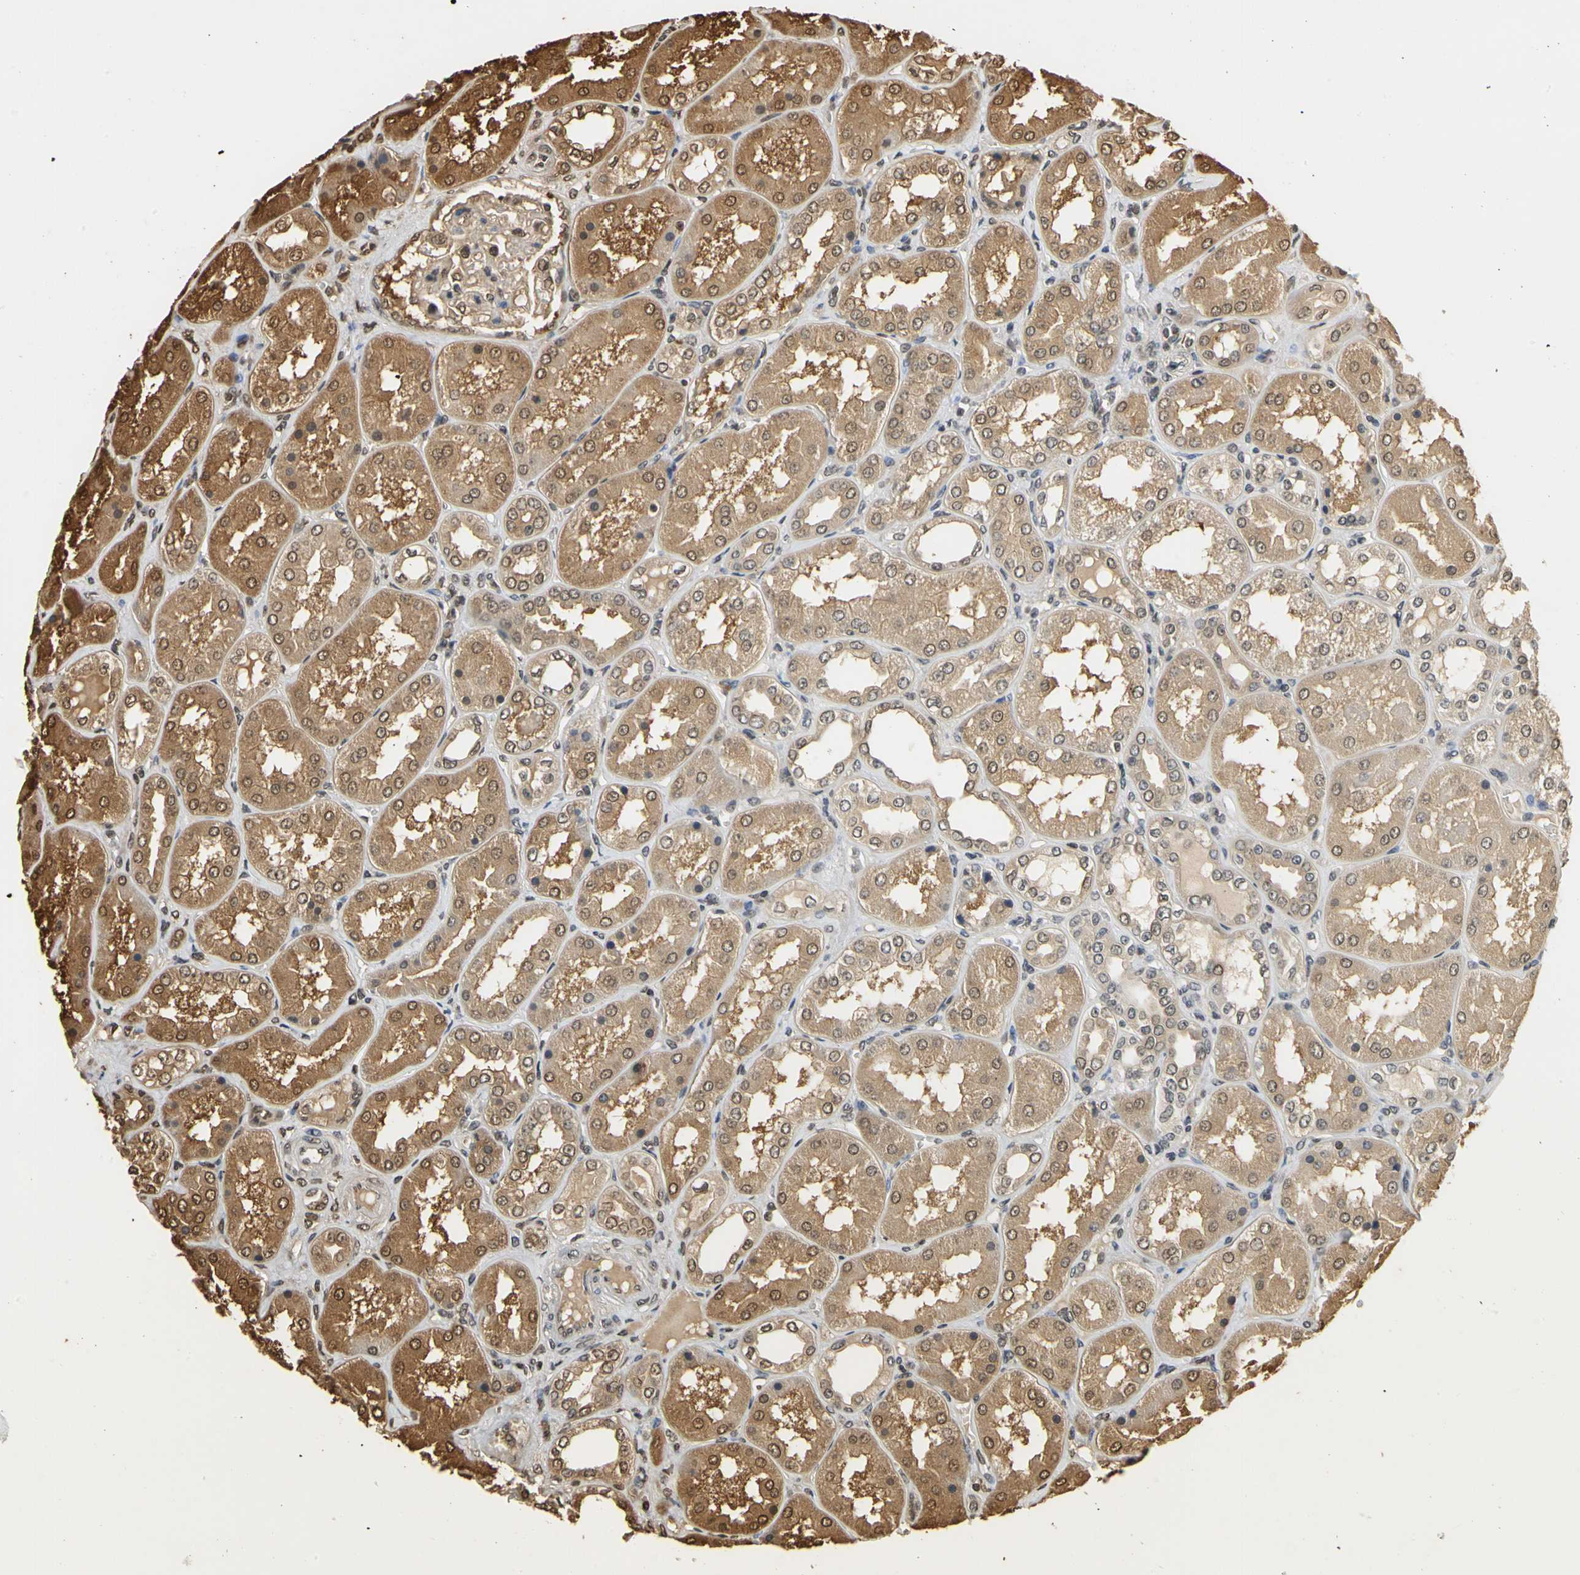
{"staining": {"intensity": "weak", "quantity": "25%-75%", "location": "cytoplasmic/membranous"}, "tissue": "kidney", "cell_type": "Cells in glomeruli", "image_type": "normal", "snomed": [{"axis": "morphology", "description": "Normal tissue, NOS"}, {"axis": "topography", "description": "Kidney"}], "caption": "This image shows normal kidney stained with immunohistochemistry to label a protein in brown. The cytoplasmic/membranous of cells in glomeruli show weak positivity for the protein. Nuclei are counter-stained blue.", "gene": "SOD1", "patient": {"sex": "female", "age": 56}}